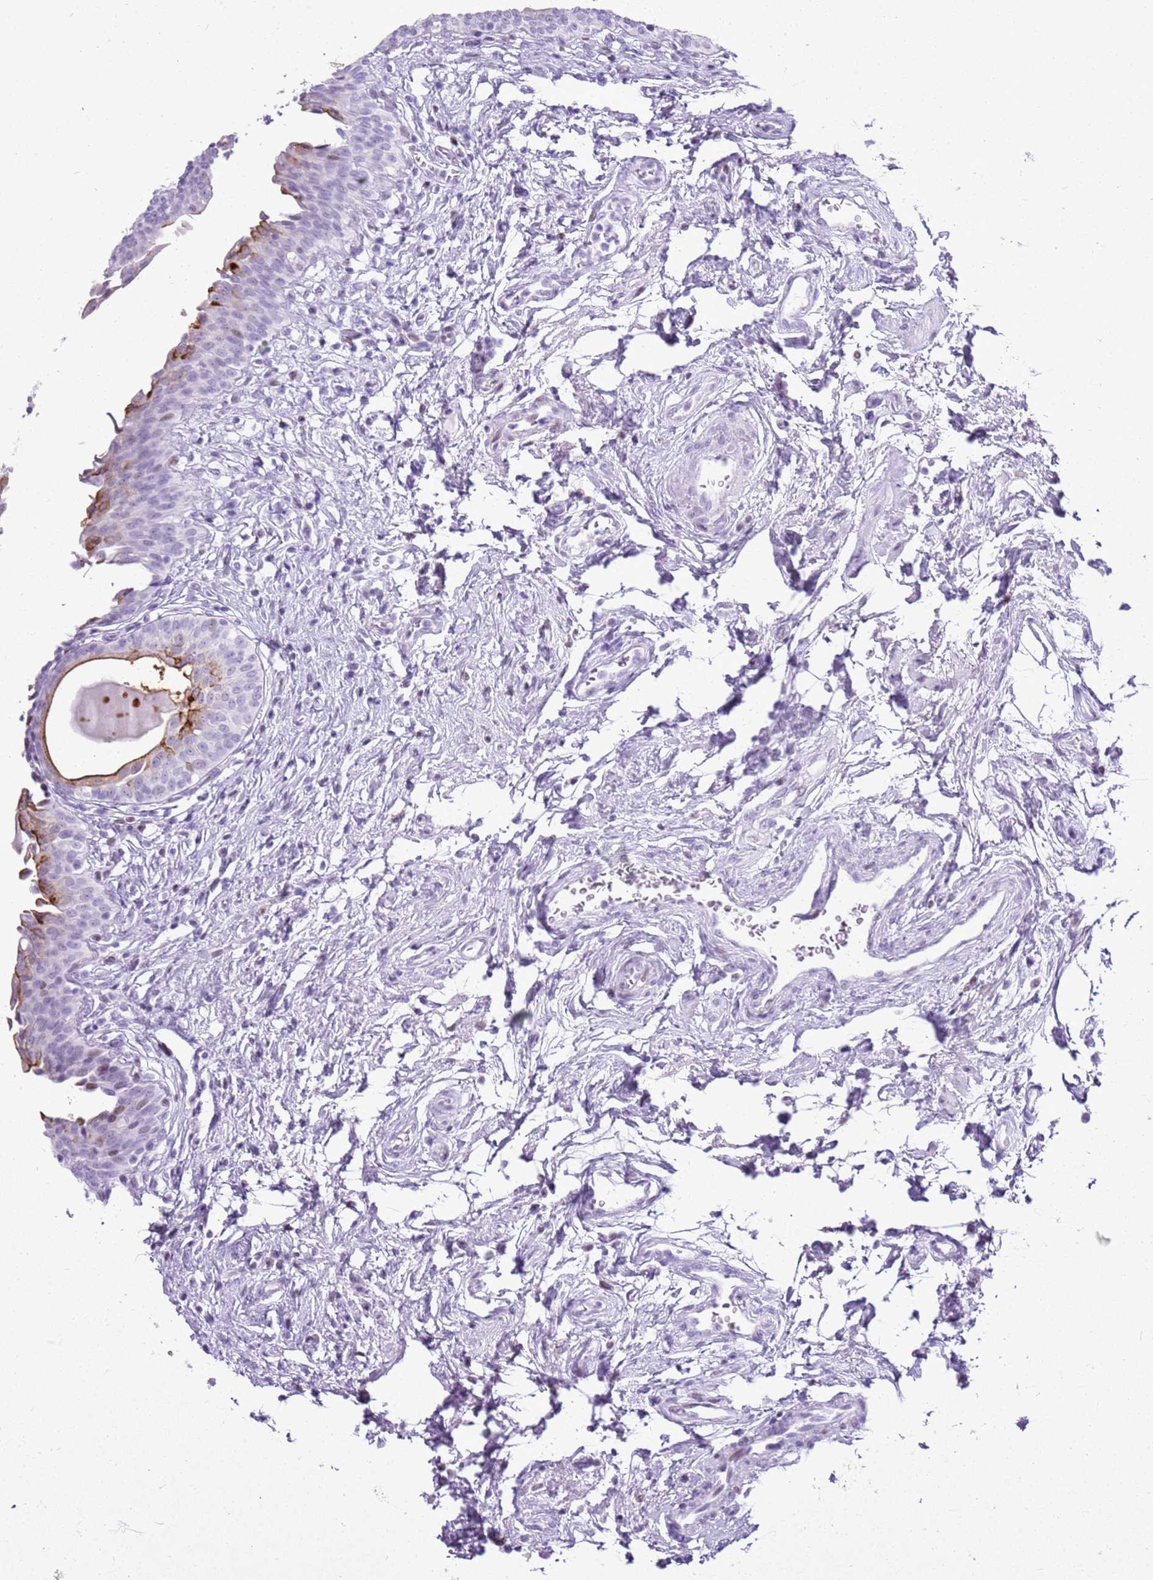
{"staining": {"intensity": "strong", "quantity": "25%-75%", "location": "cytoplasmic/membranous"}, "tissue": "urinary bladder", "cell_type": "Urothelial cells", "image_type": "normal", "snomed": [{"axis": "morphology", "description": "Normal tissue, NOS"}, {"axis": "topography", "description": "Urinary bladder"}], "caption": "Immunohistochemical staining of unremarkable urinary bladder shows high levels of strong cytoplasmic/membranous expression in approximately 25%-75% of urothelial cells. The staining was performed using DAB (3,3'-diaminobenzidine), with brown indicating positive protein expression. Nuclei are stained blue with hematoxylin.", "gene": "ASIP", "patient": {"sex": "male", "age": 83}}